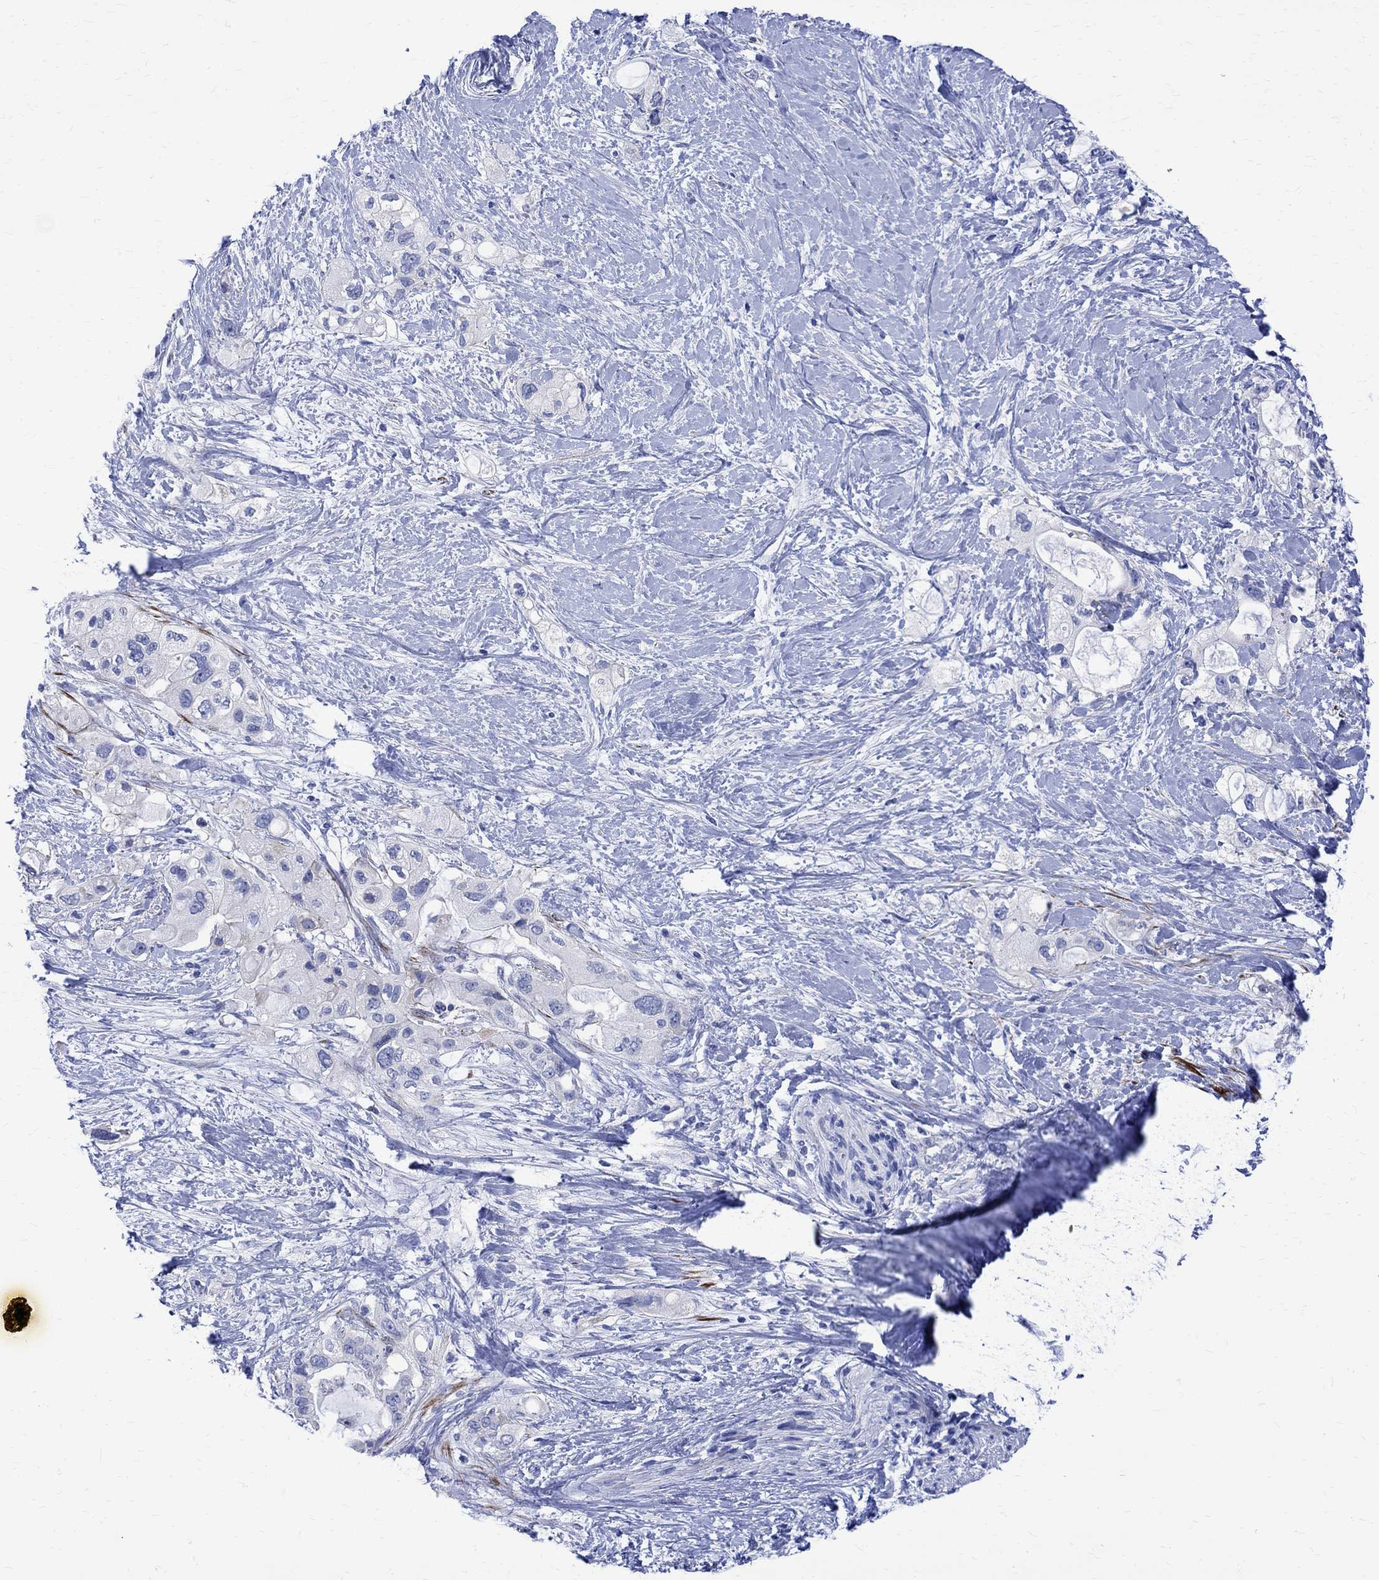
{"staining": {"intensity": "negative", "quantity": "none", "location": "none"}, "tissue": "pancreatic cancer", "cell_type": "Tumor cells", "image_type": "cancer", "snomed": [{"axis": "morphology", "description": "Adenocarcinoma, NOS"}, {"axis": "topography", "description": "Pancreas"}], "caption": "DAB immunohistochemical staining of human pancreatic cancer (adenocarcinoma) exhibits no significant expression in tumor cells.", "gene": "PARVB", "patient": {"sex": "female", "age": 56}}